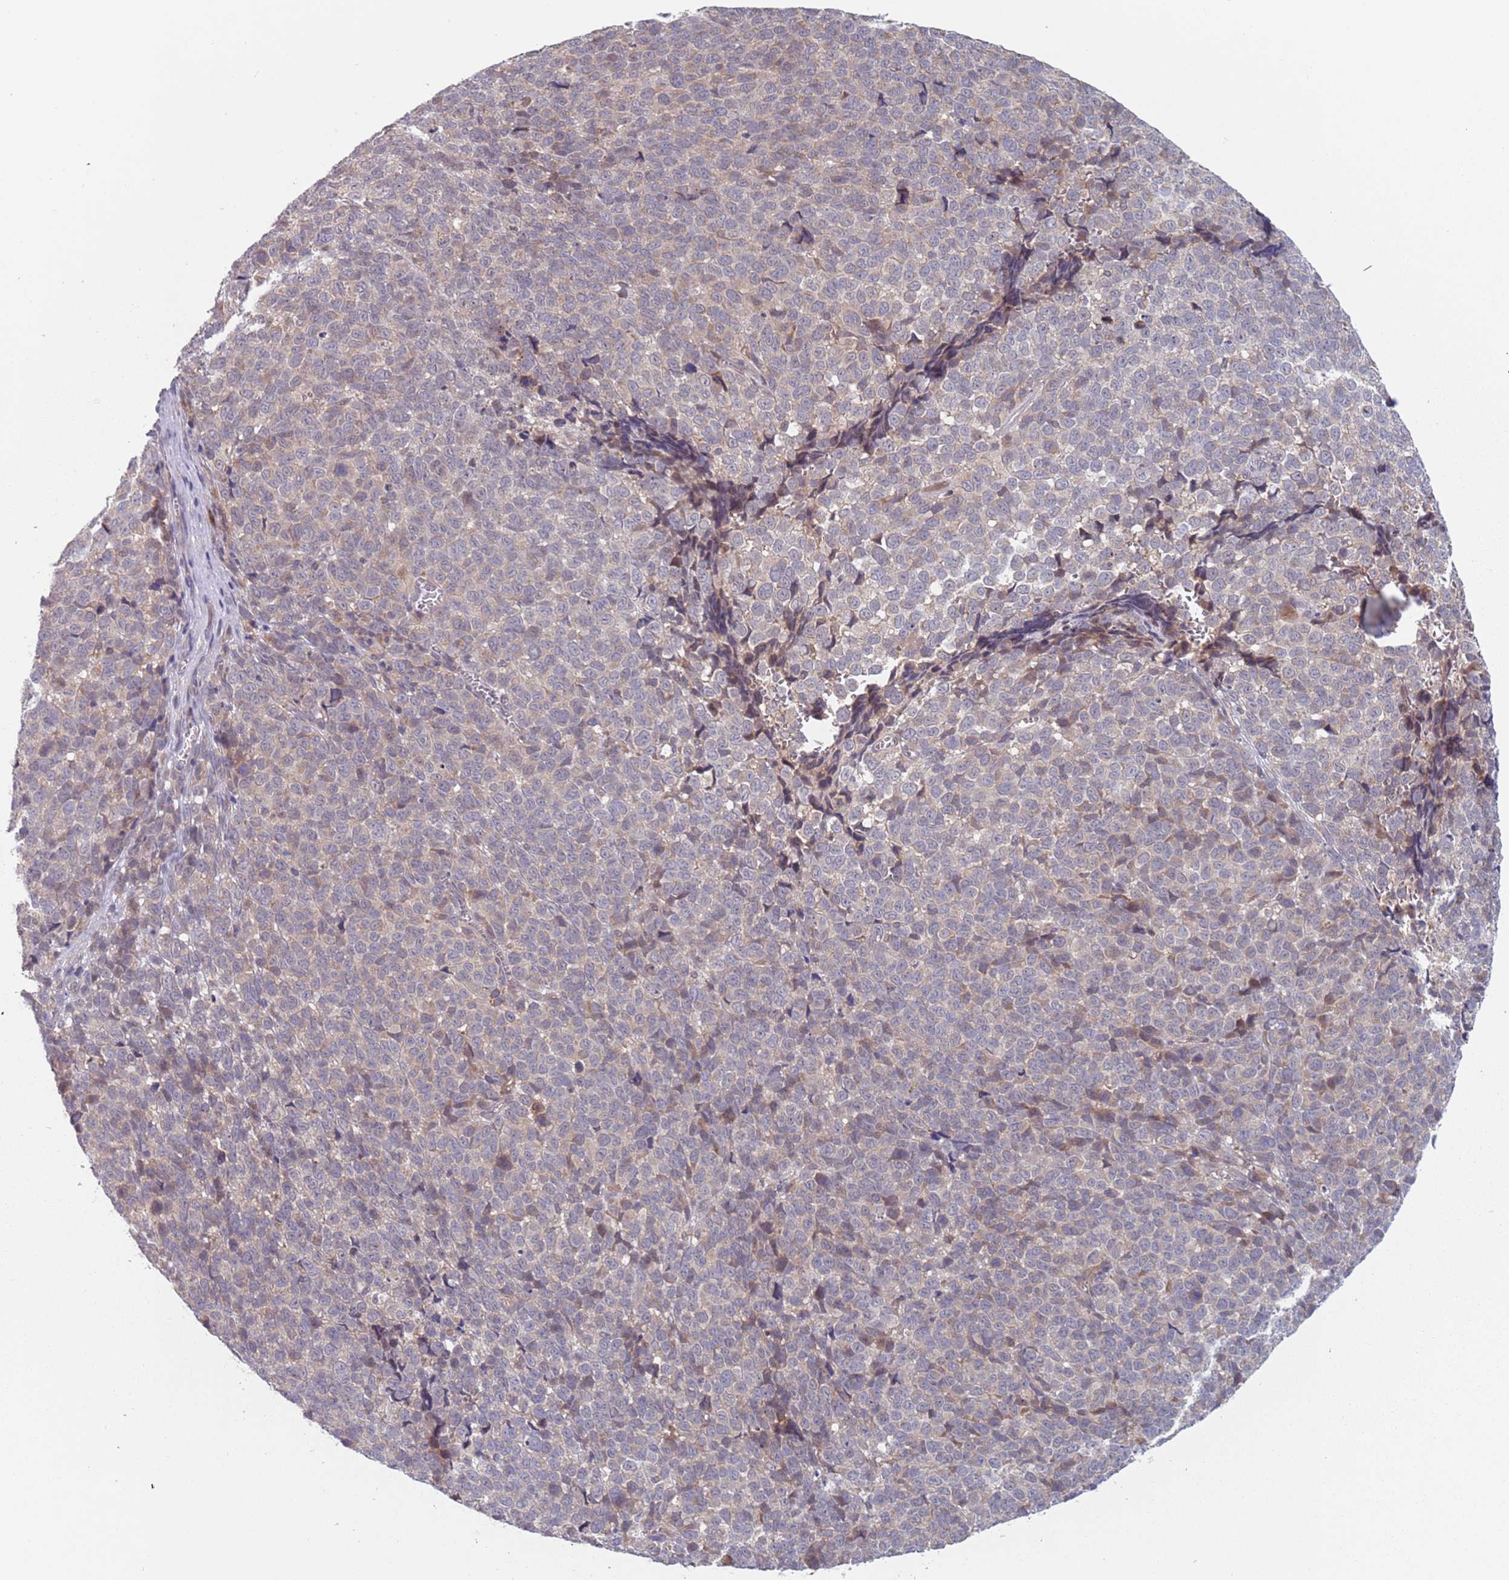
{"staining": {"intensity": "weak", "quantity": "<25%", "location": "cytoplasmic/membranous"}, "tissue": "melanoma", "cell_type": "Tumor cells", "image_type": "cancer", "snomed": [{"axis": "morphology", "description": "Malignant melanoma, NOS"}, {"axis": "topography", "description": "Nose, NOS"}], "caption": "Immunohistochemical staining of melanoma displays no significant positivity in tumor cells.", "gene": "ZNF140", "patient": {"sex": "female", "age": 48}}